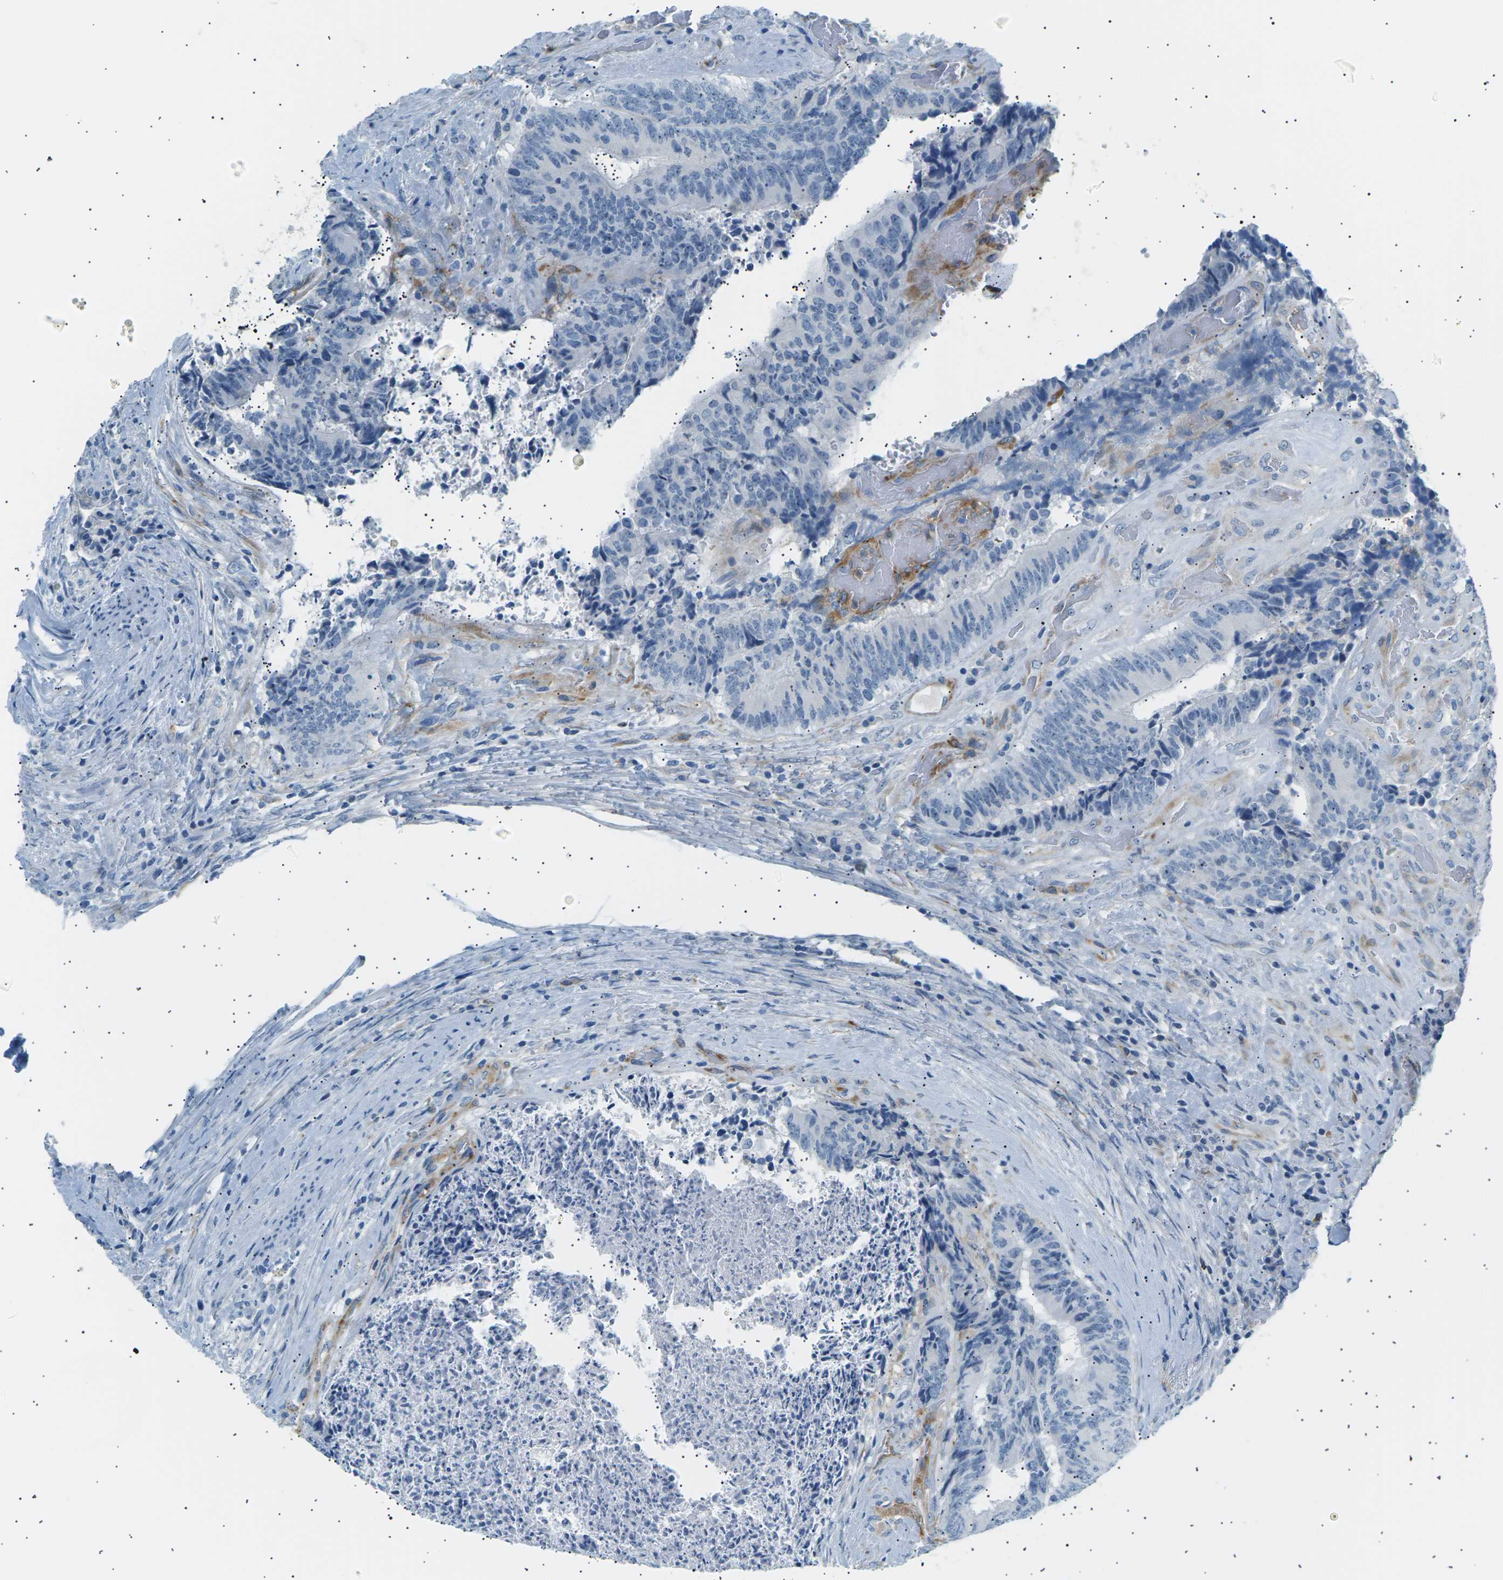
{"staining": {"intensity": "negative", "quantity": "none", "location": "none"}, "tissue": "colorectal cancer", "cell_type": "Tumor cells", "image_type": "cancer", "snomed": [{"axis": "morphology", "description": "Adenocarcinoma, NOS"}, {"axis": "topography", "description": "Rectum"}], "caption": "Immunohistochemical staining of human colorectal cancer (adenocarcinoma) demonstrates no significant expression in tumor cells.", "gene": "SEPTIN5", "patient": {"sex": "male", "age": 72}}